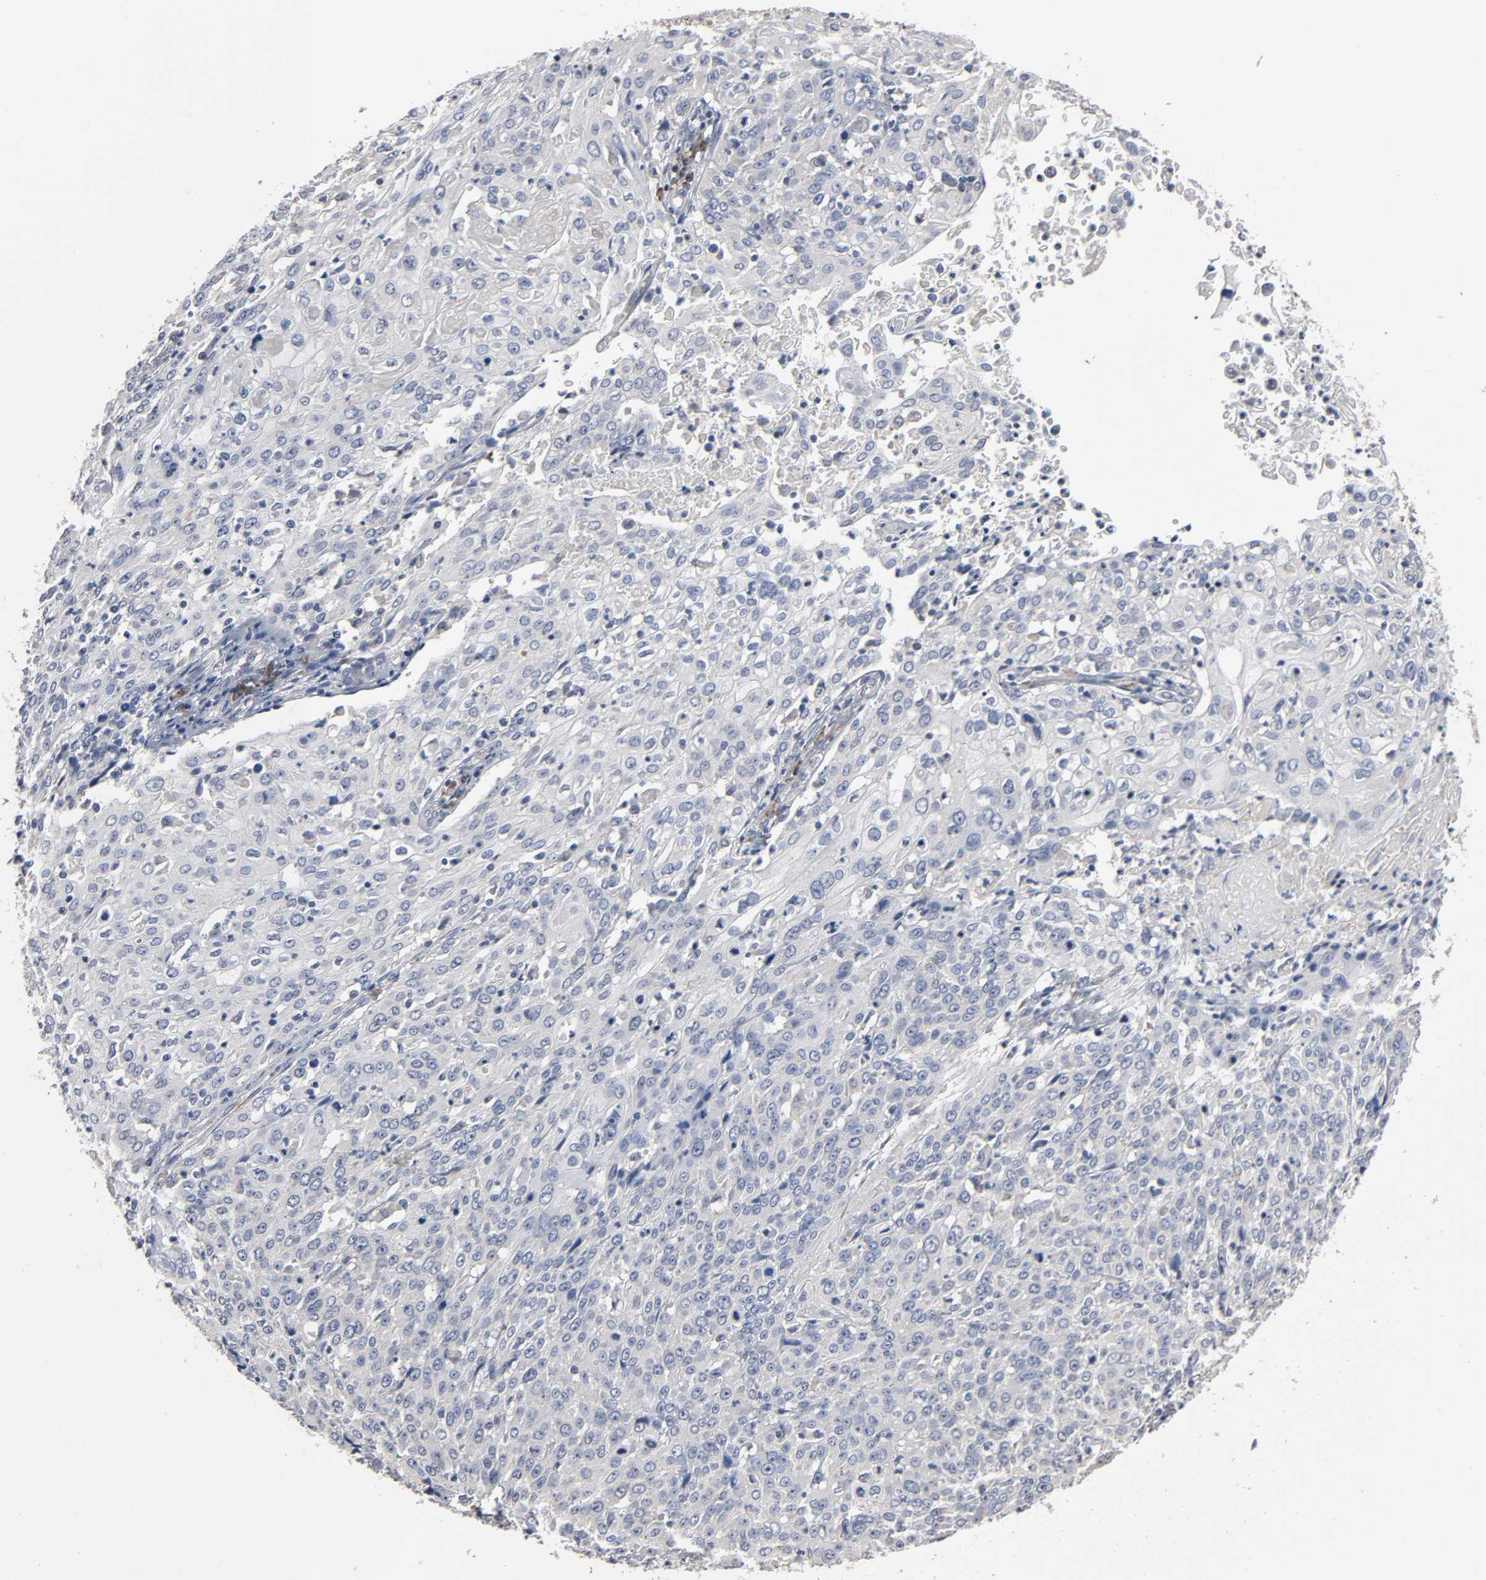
{"staining": {"intensity": "negative", "quantity": "none", "location": "none"}, "tissue": "cervical cancer", "cell_type": "Tumor cells", "image_type": "cancer", "snomed": [{"axis": "morphology", "description": "Squamous cell carcinoma, NOS"}, {"axis": "topography", "description": "Cervix"}], "caption": "A high-resolution histopathology image shows immunohistochemistry staining of cervical cancer (squamous cell carcinoma), which reveals no significant staining in tumor cells. The staining is performed using DAB (3,3'-diaminobenzidine) brown chromogen with nuclei counter-stained in using hematoxylin.", "gene": "HDLBP", "patient": {"sex": "female", "age": 39}}